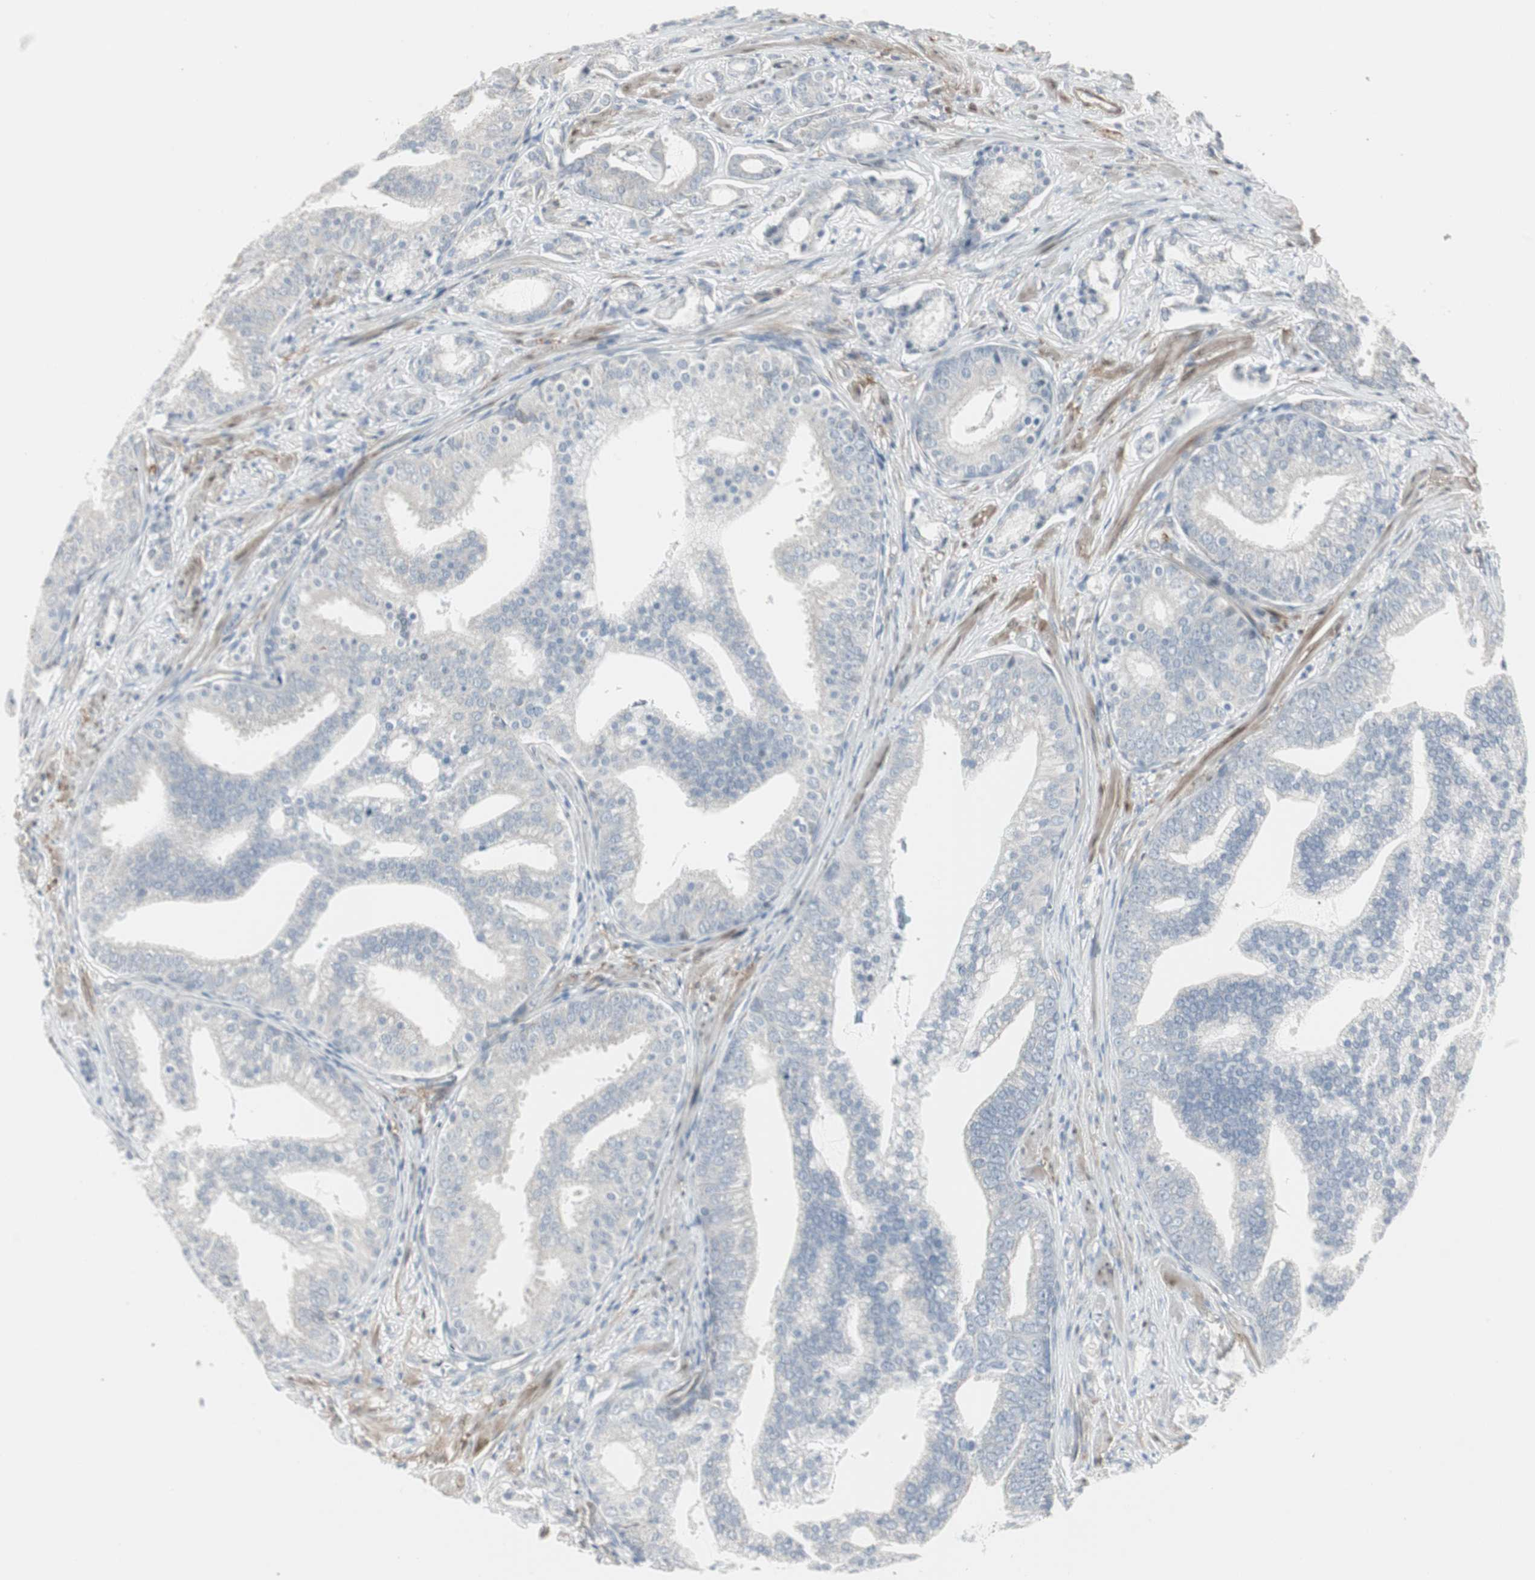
{"staining": {"intensity": "negative", "quantity": "none", "location": "none"}, "tissue": "prostate cancer", "cell_type": "Tumor cells", "image_type": "cancer", "snomed": [{"axis": "morphology", "description": "Adenocarcinoma, Low grade"}, {"axis": "topography", "description": "Prostate"}], "caption": "This is an immunohistochemistry (IHC) photomicrograph of low-grade adenocarcinoma (prostate). There is no expression in tumor cells.", "gene": "DMPK", "patient": {"sex": "male", "age": 58}}